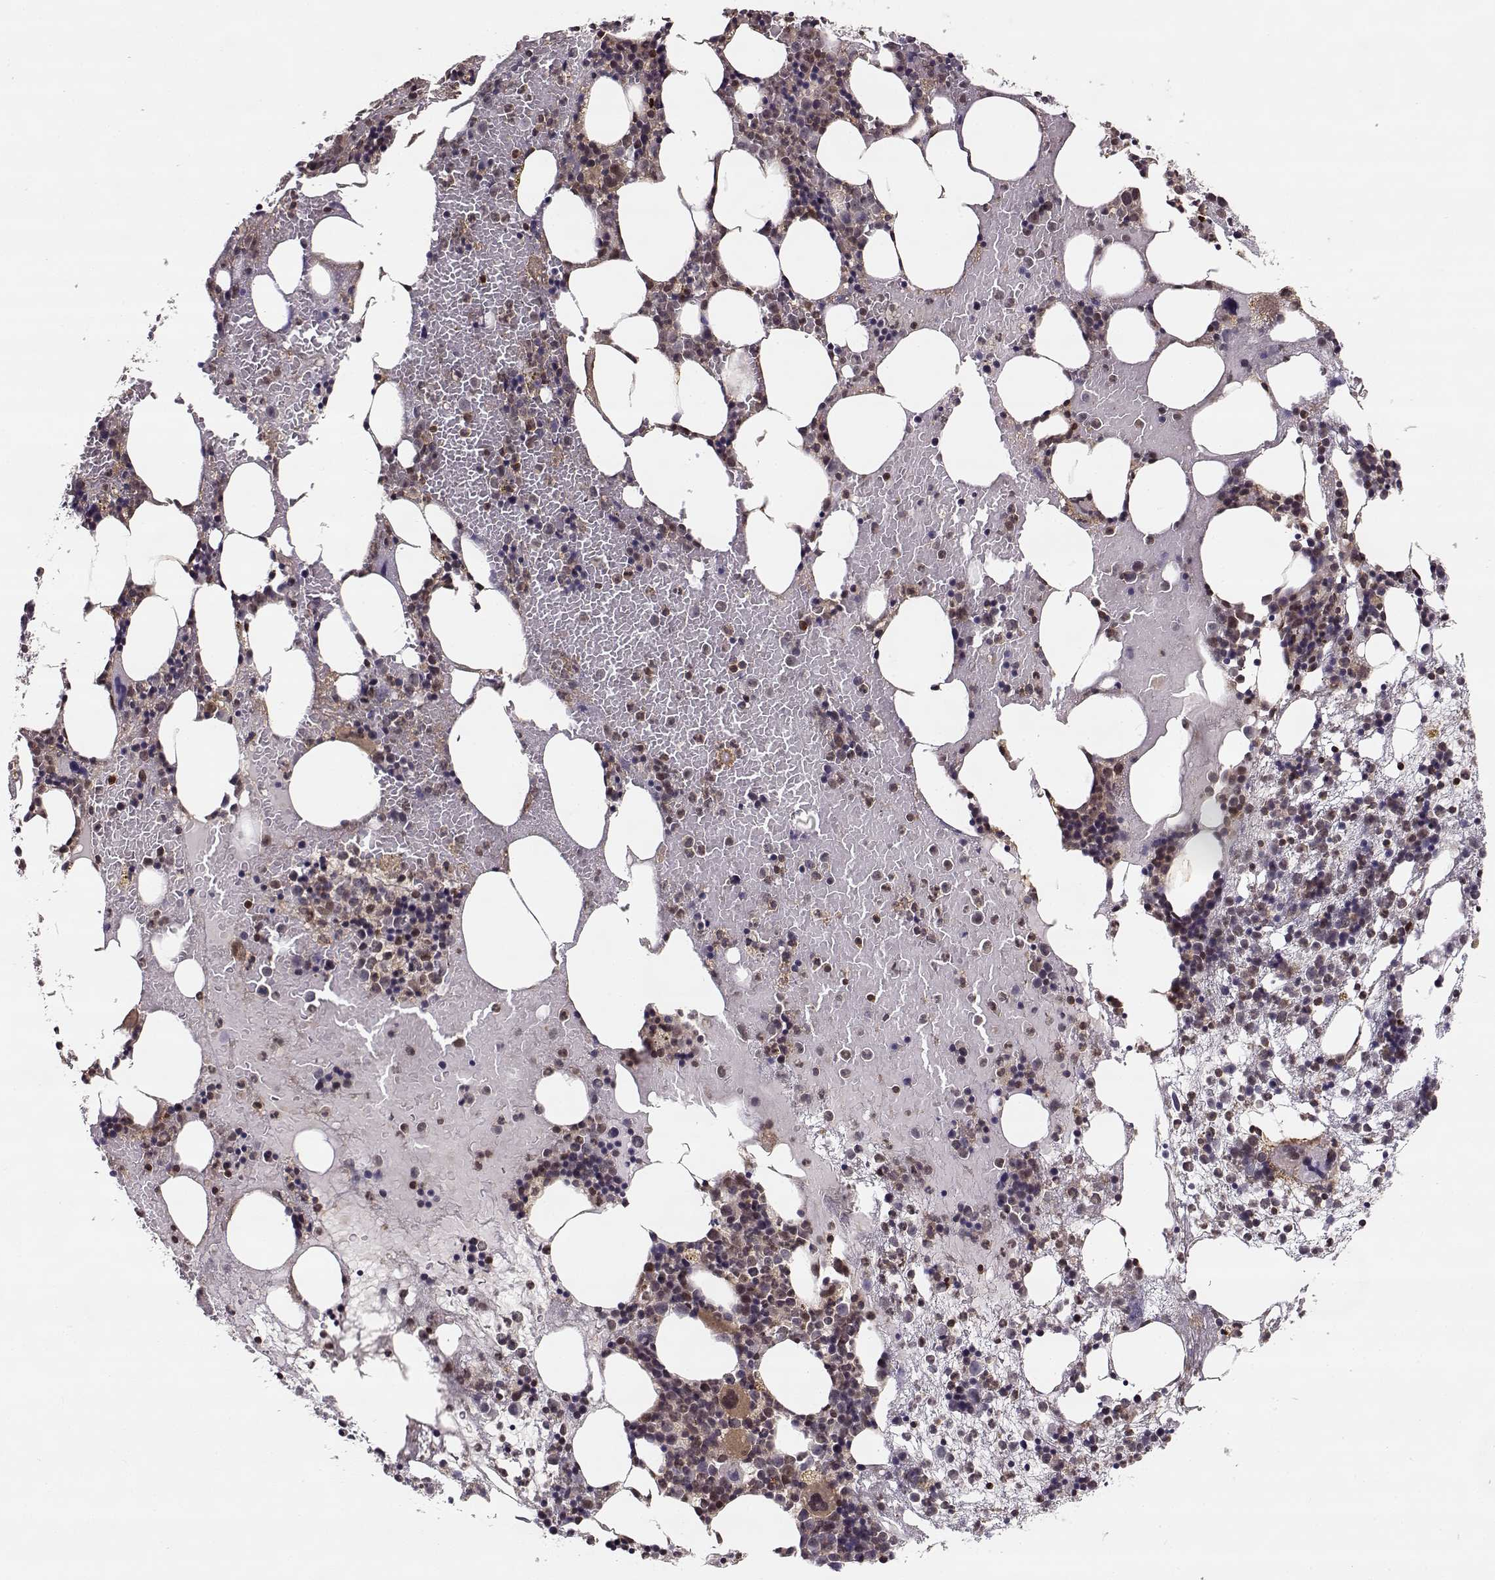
{"staining": {"intensity": "moderate", "quantity": "<25%", "location": "cytoplasmic/membranous"}, "tissue": "bone marrow", "cell_type": "Hematopoietic cells", "image_type": "normal", "snomed": [{"axis": "morphology", "description": "Normal tissue, NOS"}, {"axis": "topography", "description": "Bone marrow"}], "caption": "A histopathology image of bone marrow stained for a protein shows moderate cytoplasmic/membranous brown staining in hematopoietic cells. The staining was performed using DAB (3,3'-diaminobenzidine) to visualize the protein expression in brown, while the nuclei were stained in blue with hematoxylin (Magnification: 20x).", "gene": "MFSD1", "patient": {"sex": "male", "age": 54}}